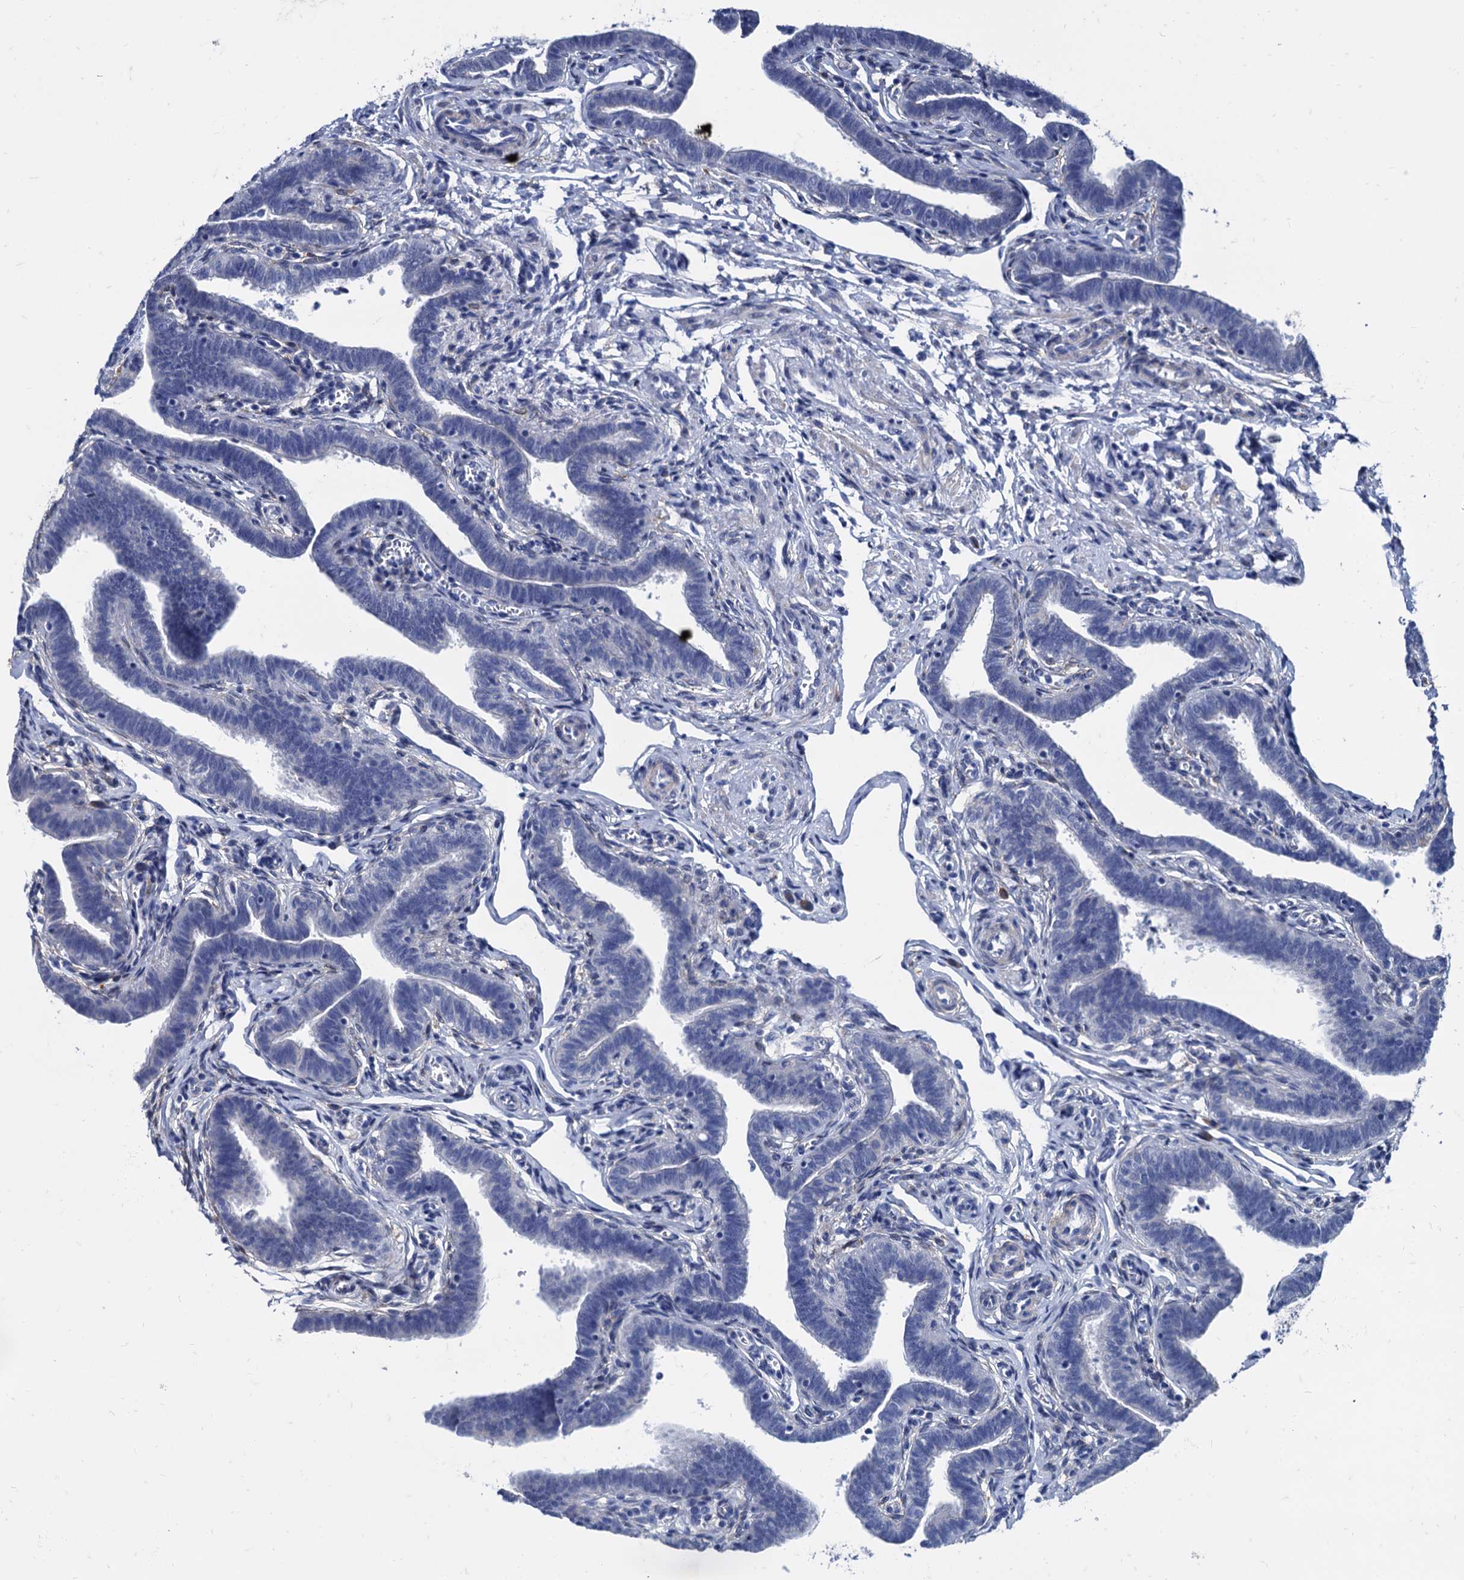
{"staining": {"intensity": "negative", "quantity": "none", "location": "none"}, "tissue": "fallopian tube", "cell_type": "Glandular cells", "image_type": "normal", "snomed": [{"axis": "morphology", "description": "Normal tissue, NOS"}, {"axis": "topography", "description": "Fallopian tube"}], "caption": "This is a micrograph of IHC staining of normal fallopian tube, which shows no positivity in glandular cells. (DAB (3,3'-diaminobenzidine) immunohistochemistry visualized using brightfield microscopy, high magnification).", "gene": "FOXR2", "patient": {"sex": "female", "age": 36}}